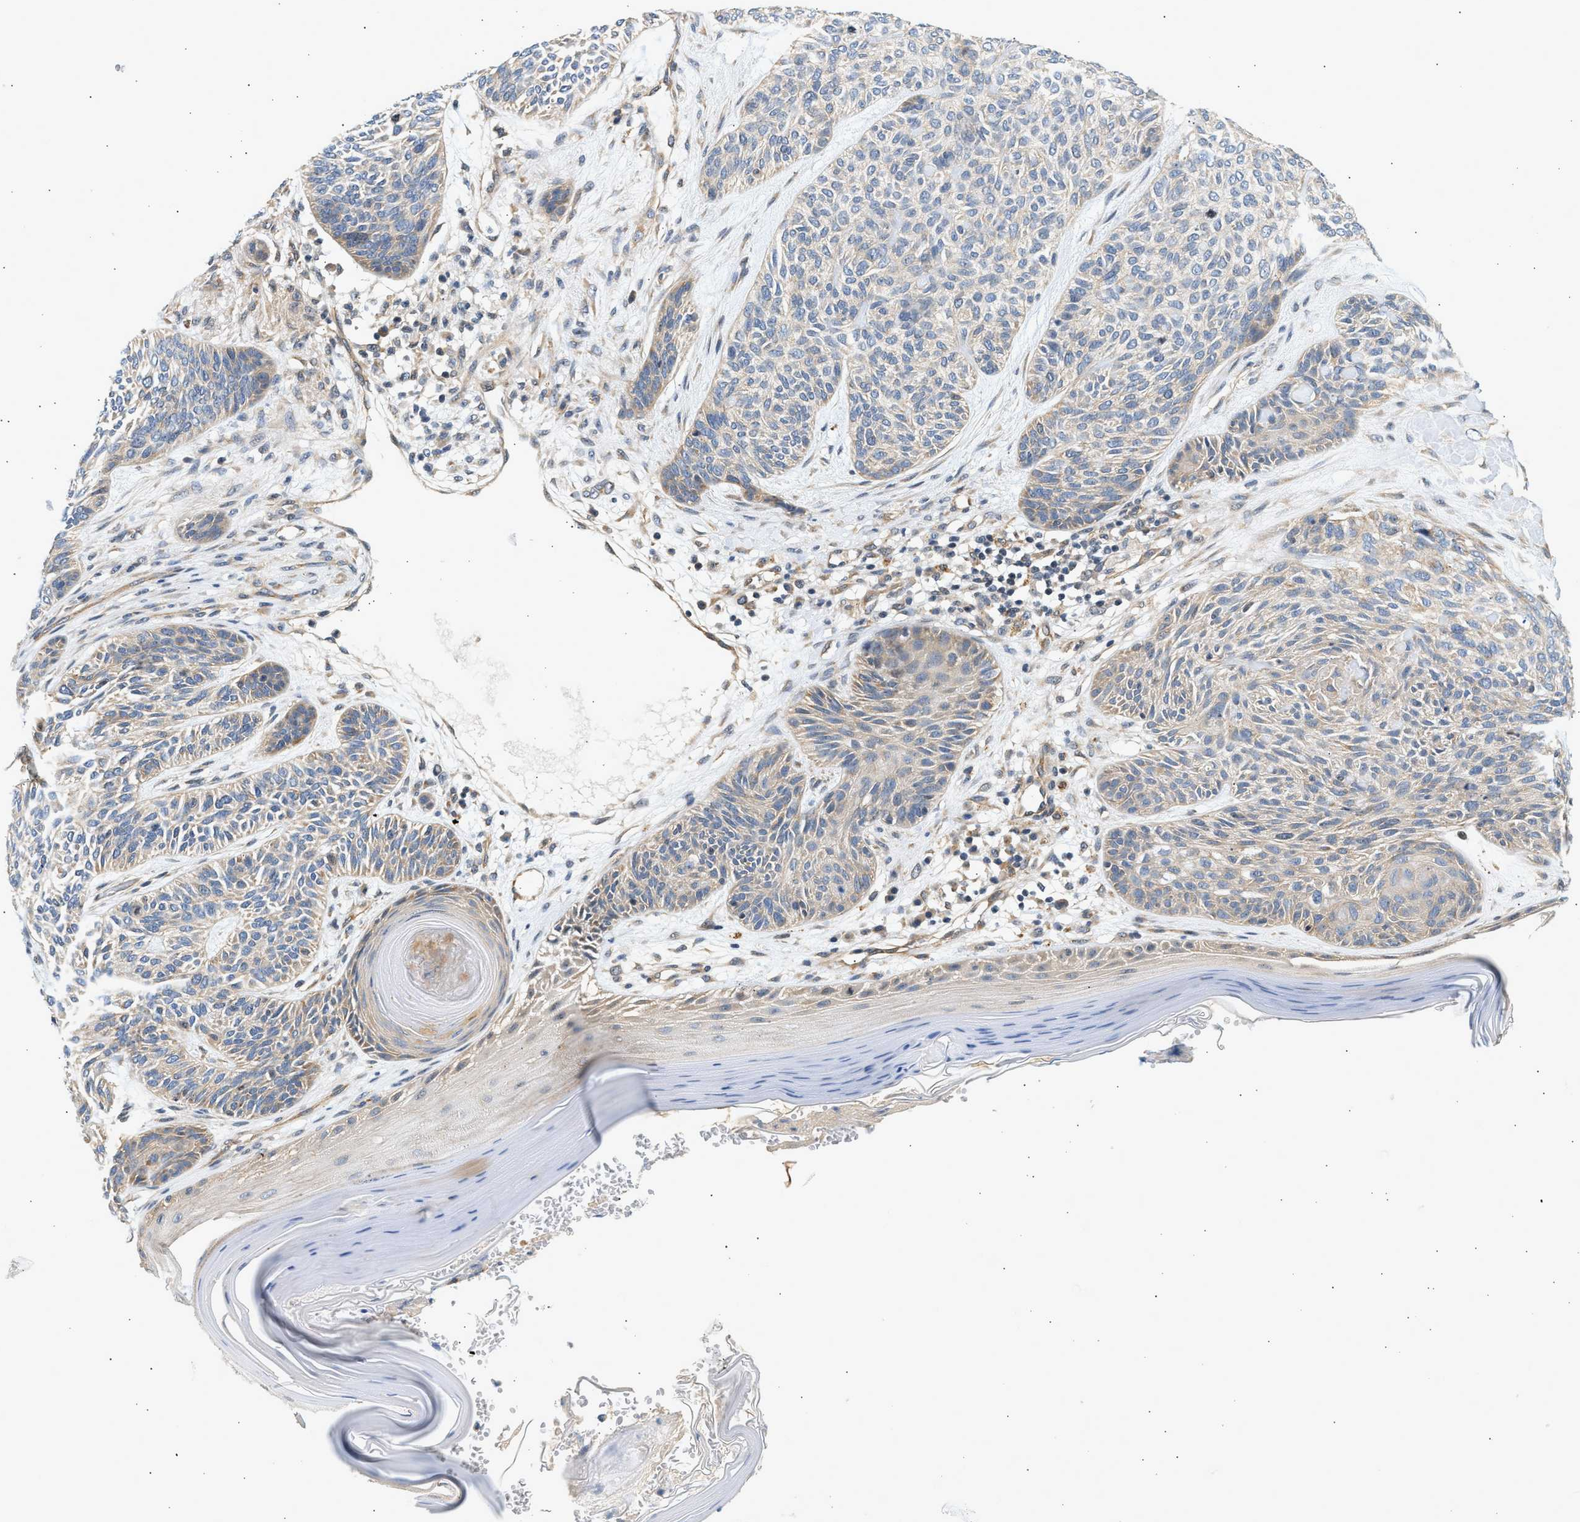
{"staining": {"intensity": "weak", "quantity": "<25%", "location": "cytoplasmic/membranous"}, "tissue": "skin cancer", "cell_type": "Tumor cells", "image_type": "cancer", "snomed": [{"axis": "morphology", "description": "Basal cell carcinoma"}, {"axis": "topography", "description": "Skin"}], "caption": "Immunohistochemistry image of neoplastic tissue: skin cancer (basal cell carcinoma) stained with DAB exhibits no significant protein expression in tumor cells. (IHC, brightfield microscopy, high magnification).", "gene": "WDR31", "patient": {"sex": "male", "age": 55}}